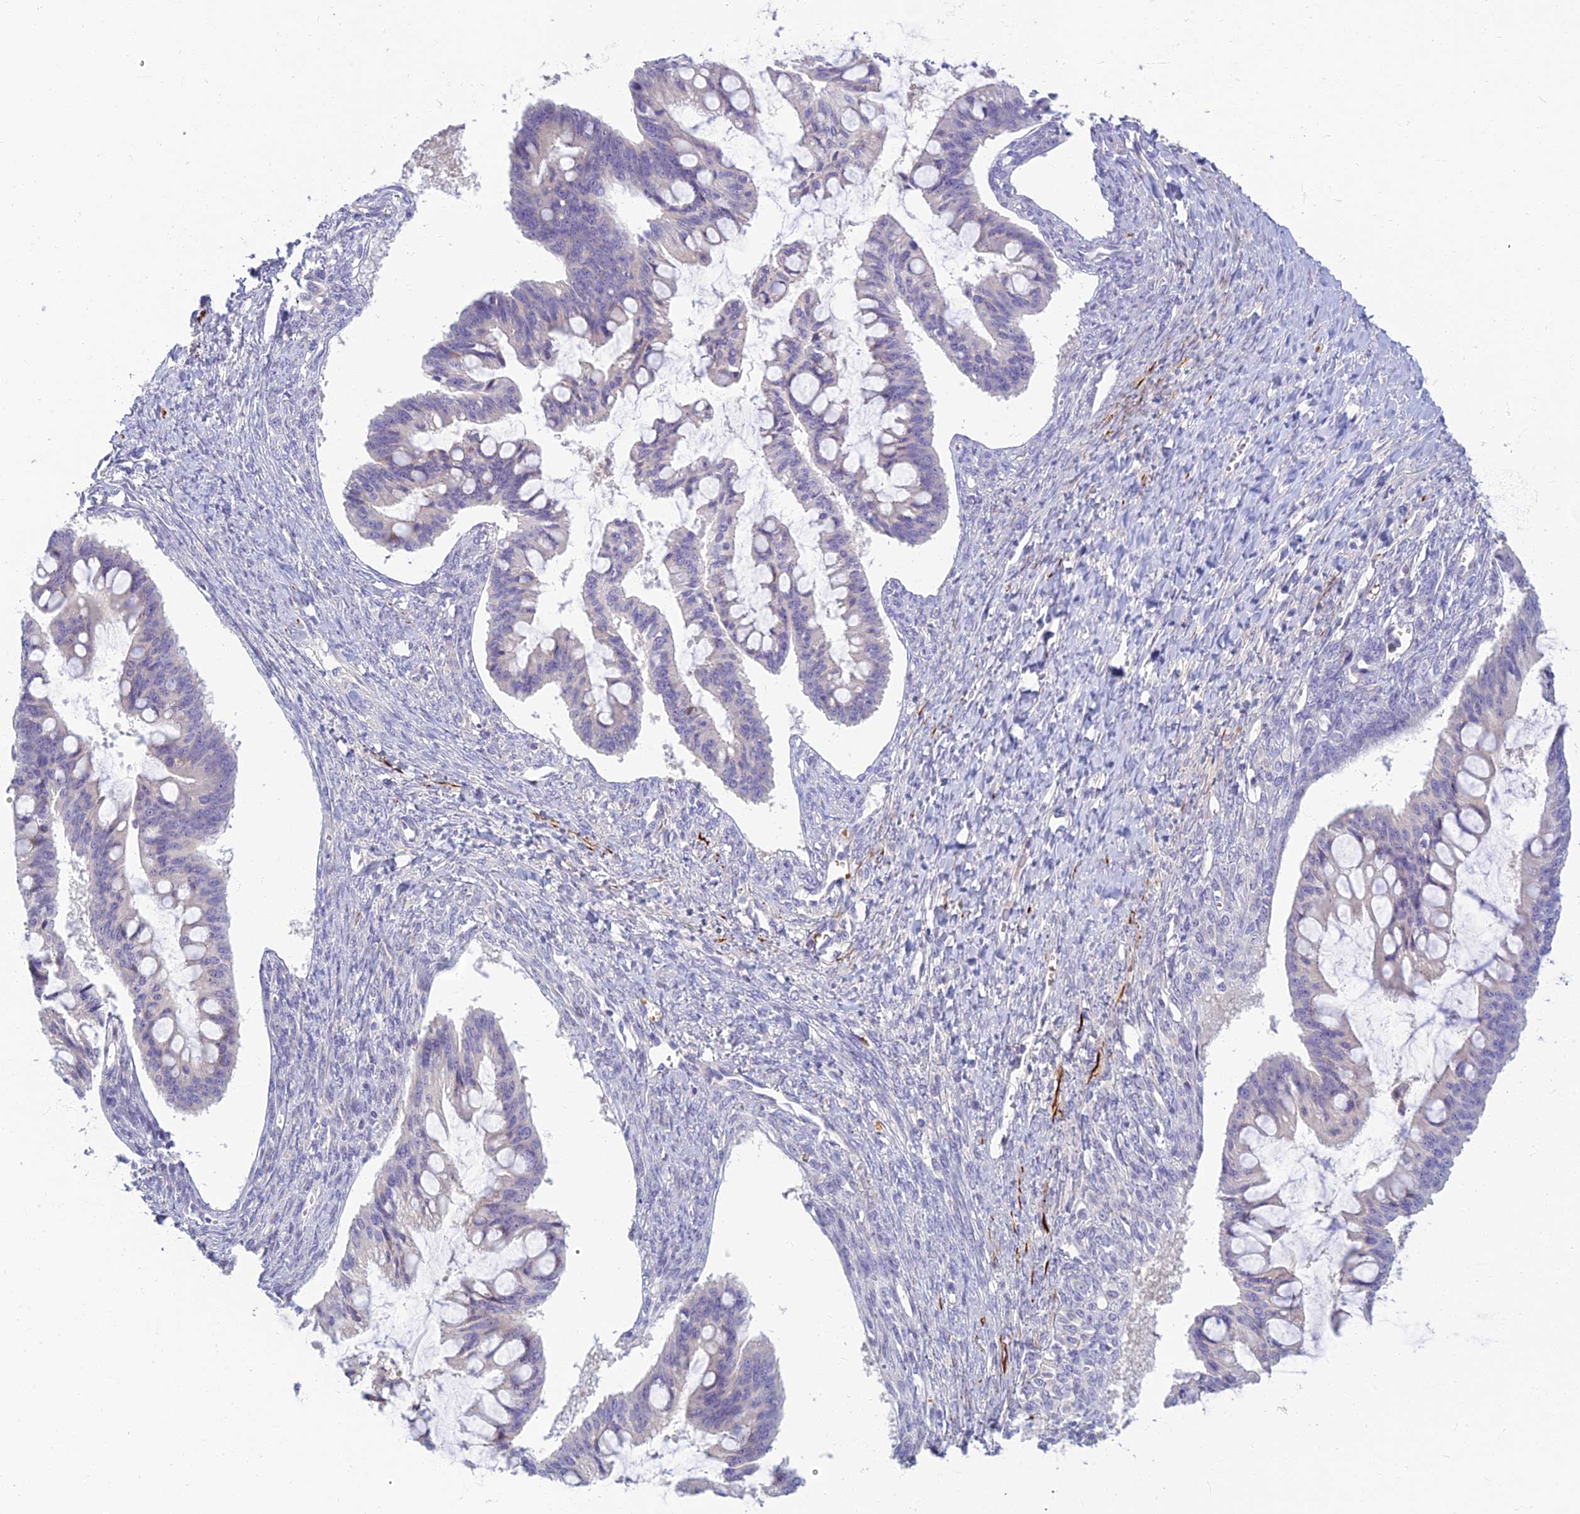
{"staining": {"intensity": "negative", "quantity": "none", "location": "none"}, "tissue": "ovarian cancer", "cell_type": "Tumor cells", "image_type": "cancer", "snomed": [{"axis": "morphology", "description": "Cystadenocarcinoma, mucinous, NOS"}, {"axis": "topography", "description": "Ovary"}], "caption": "Mucinous cystadenocarcinoma (ovarian) was stained to show a protein in brown. There is no significant expression in tumor cells.", "gene": "CLIP4", "patient": {"sex": "female", "age": 73}}